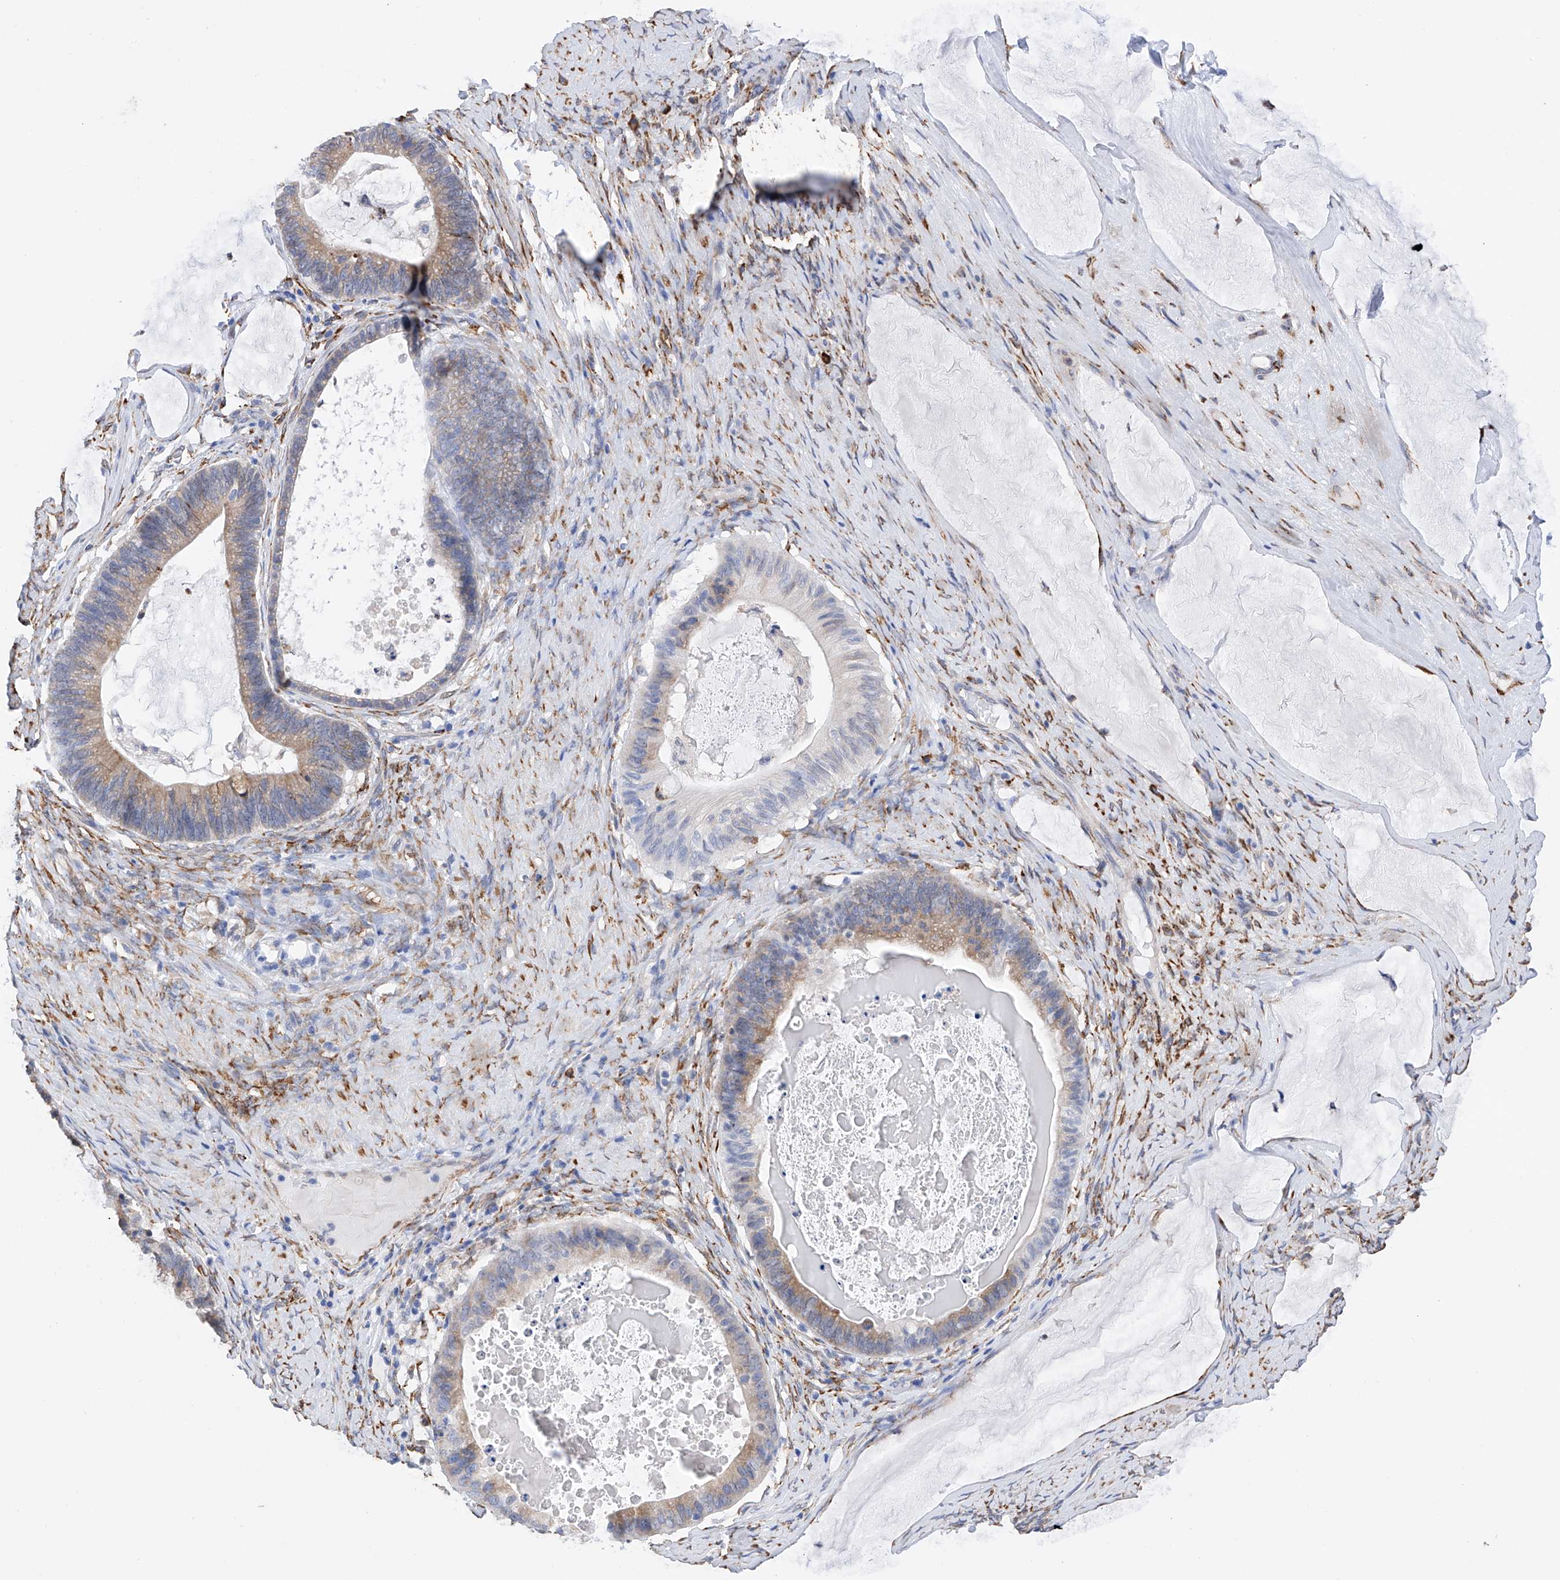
{"staining": {"intensity": "weak", "quantity": "25%-75%", "location": "cytoplasmic/membranous"}, "tissue": "ovarian cancer", "cell_type": "Tumor cells", "image_type": "cancer", "snomed": [{"axis": "morphology", "description": "Cystadenocarcinoma, mucinous, NOS"}, {"axis": "topography", "description": "Ovary"}], "caption": "Immunohistochemistry (IHC) histopathology image of mucinous cystadenocarcinoma (ovarian) stained for a protein (brown), which reveals low levels of weak cytoplasmic/membranous staining in approximately 25%-75% of tumor cells.", "gene": "PDIA5", "patient": {"sex": "female", "age": 61}}